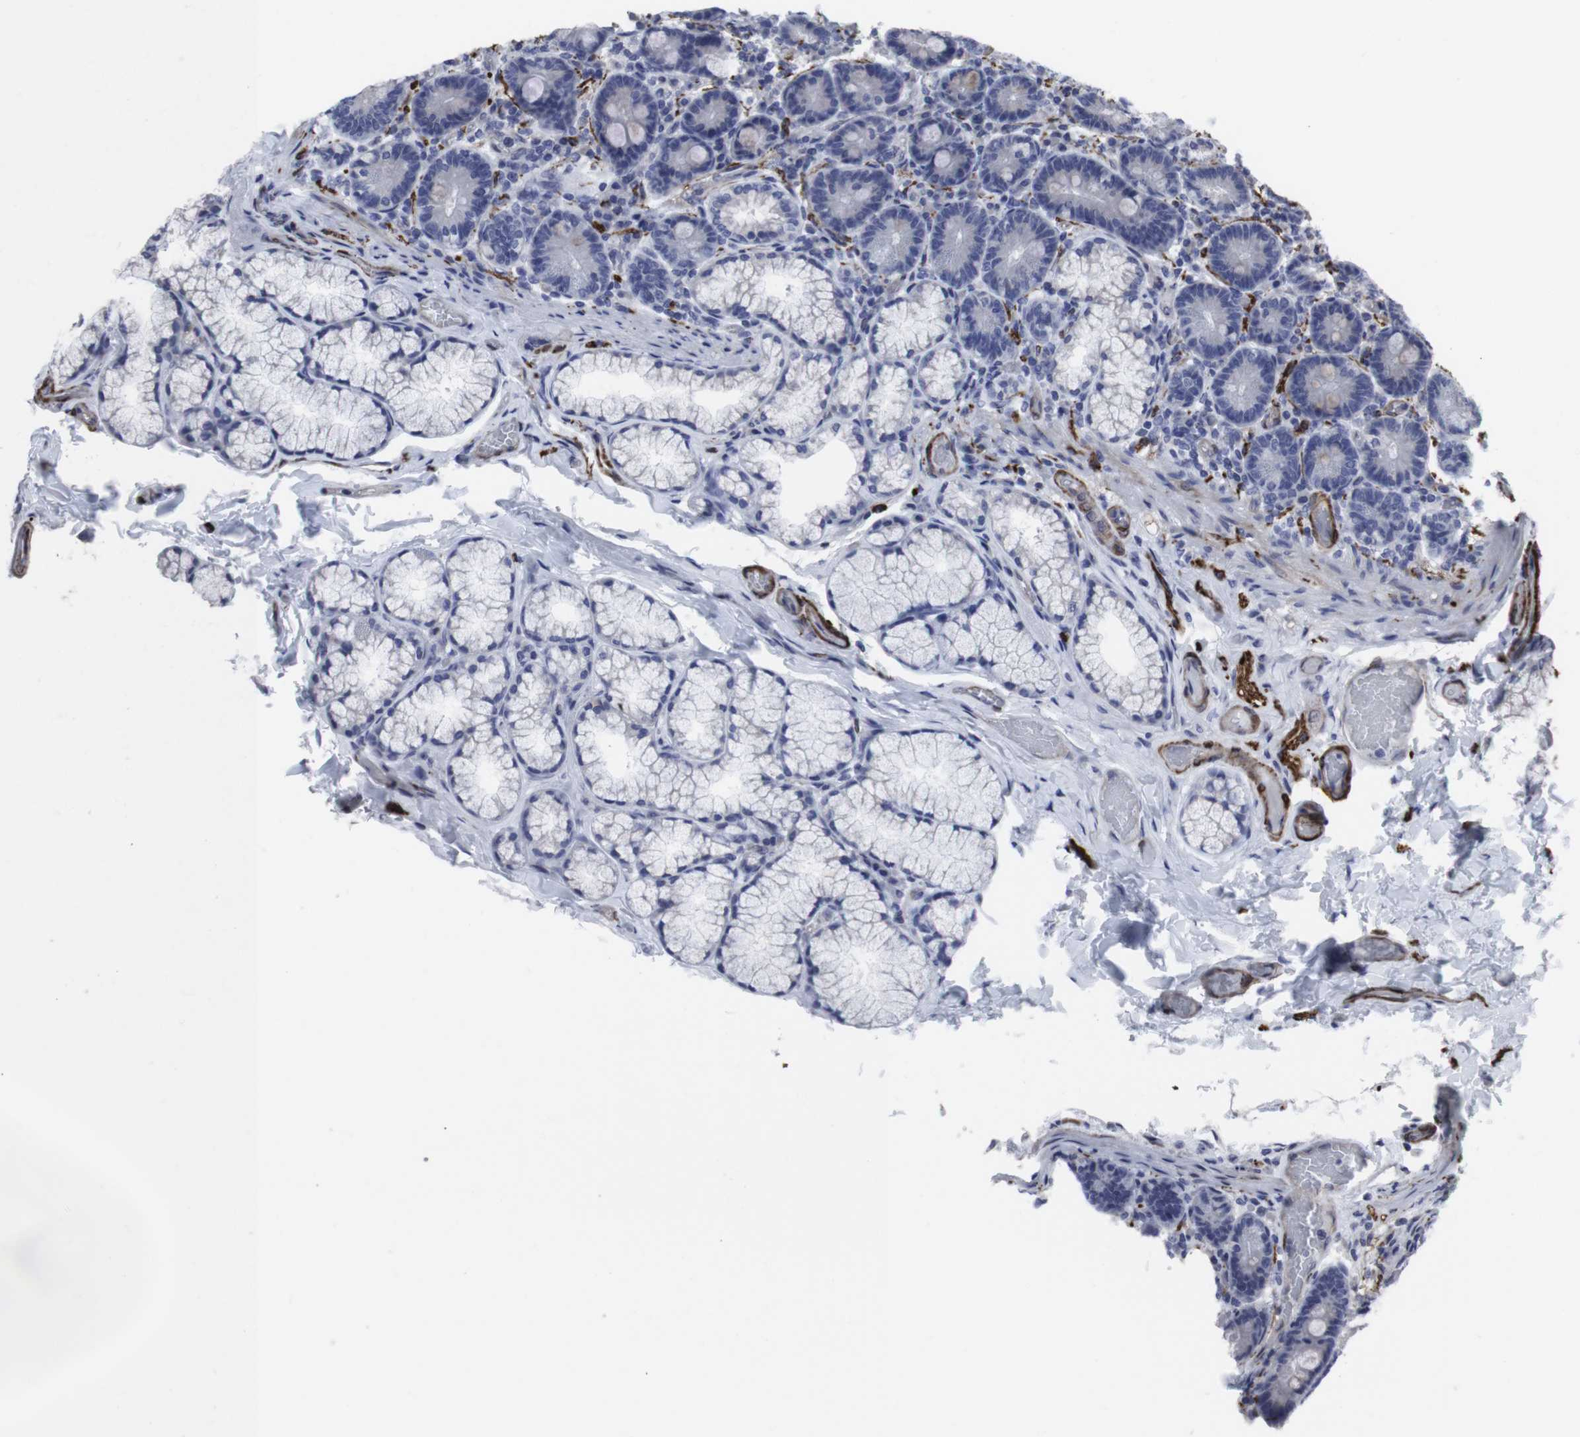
{"staining": {"intensity": "negative", "quantity": "none", "location": "none"}, "tissue": "duodenum", "cell_type": "Glandular cells", "image_type": "normal", "snomed": [{"axis": "morphology", "description": "Normal tissue, NOS"}, {"axis": "topography", "description": "Duodenum"}], "caption": "The photomicrograph shows no staining of glandular cells in unremarkable duodenum.", "gene": "SNCG", "patient": {"sex": "male", "age": 54}}